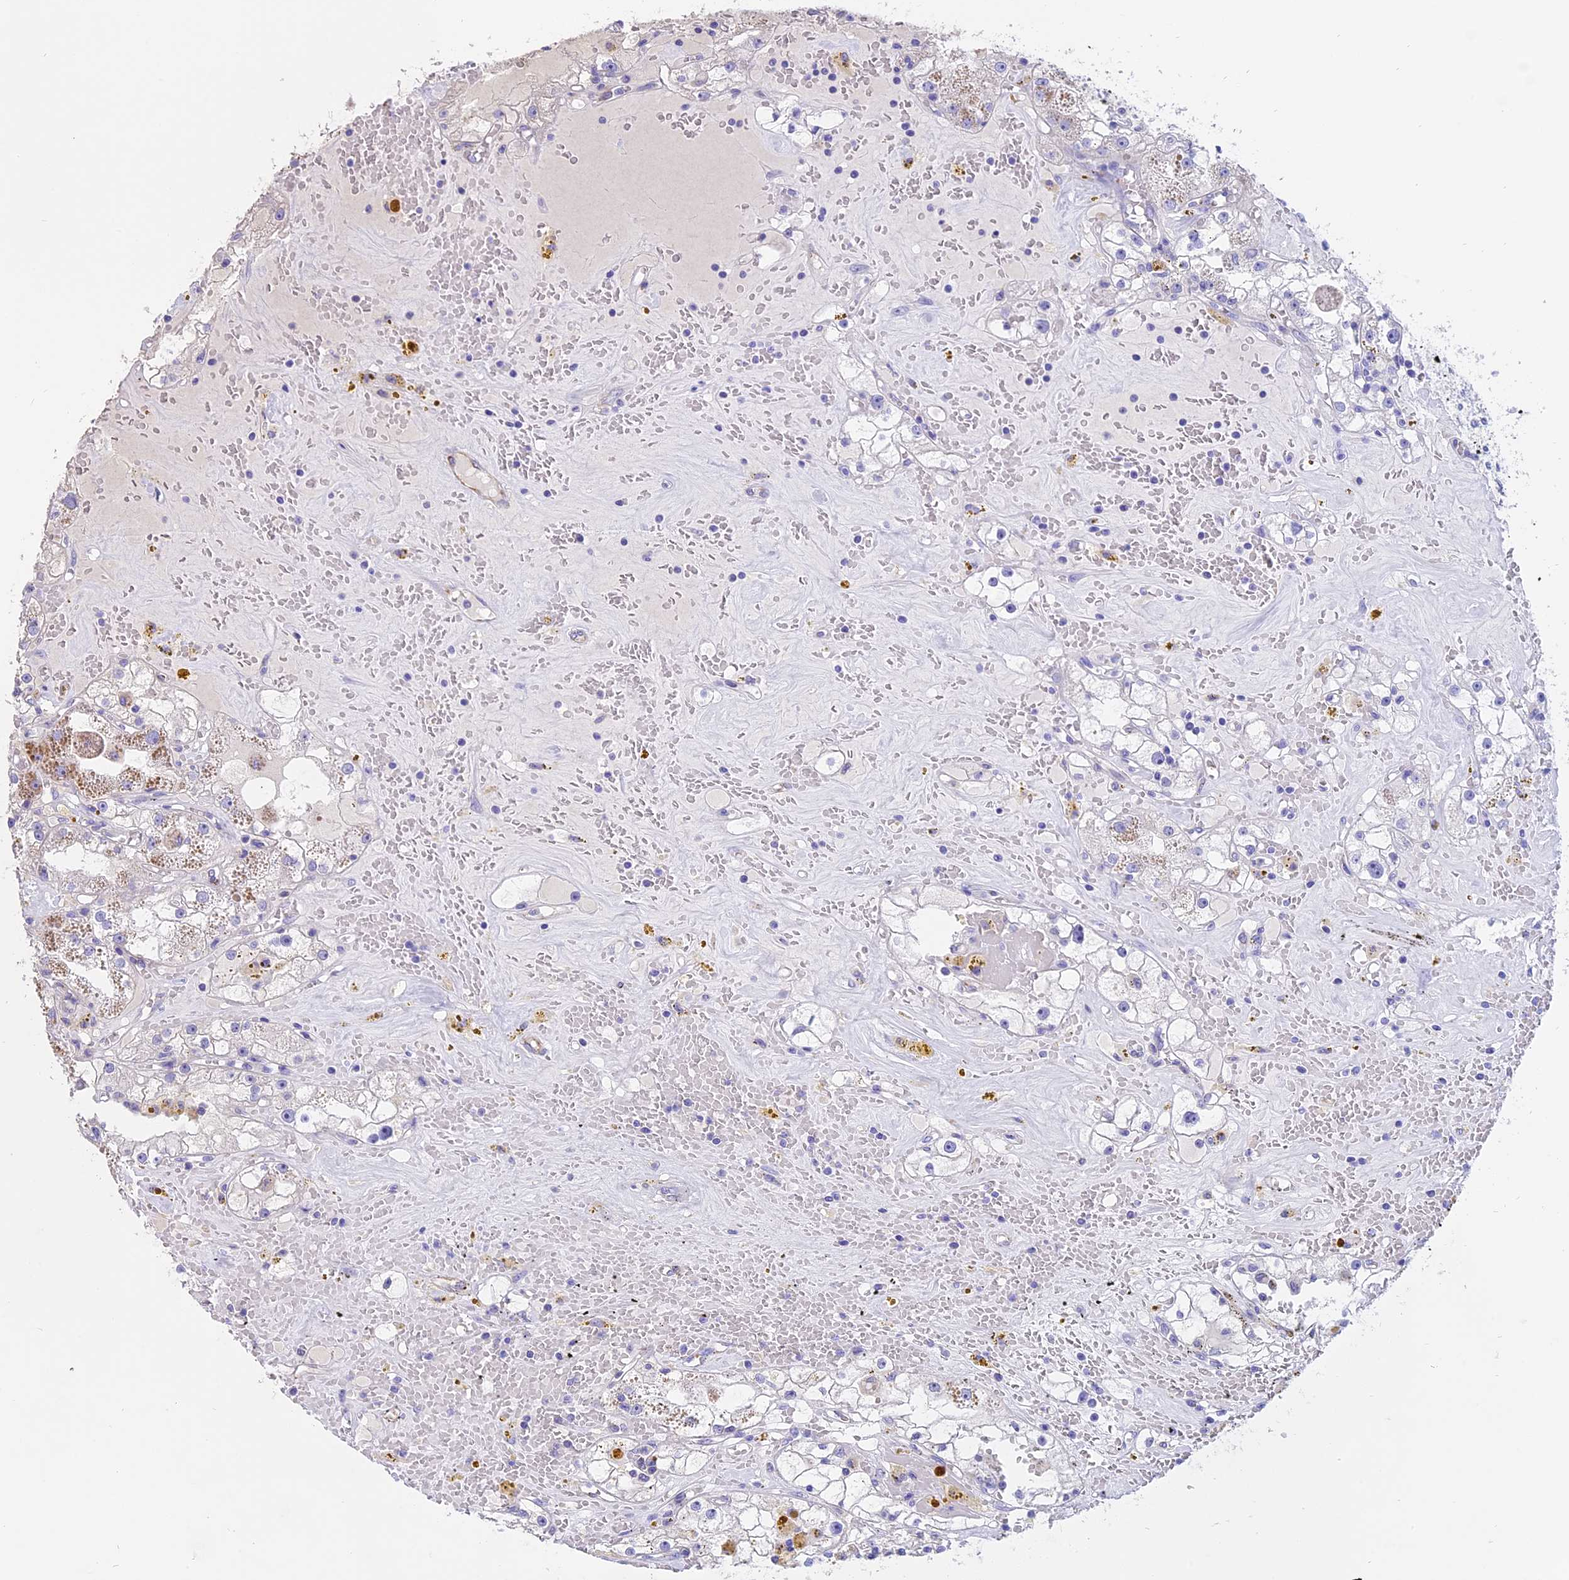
{"staining": {"intensity": "negative", "quantity": "none", "location": "none"}, "tissue": "renal cancer", "cell_type": "Tumor cells", "image_type": "cancer", "snomed": [{"axis": "morphology", "description": "Adenocarcinoma, NOS"}, {"axis": "topography", "description": "Kidney"}], "caption": "There is no significant staining in tumor cells of adenocarcinoma (renal).", "gene": "WFDC2", "patient": {"sex": "male", "age": 56}}